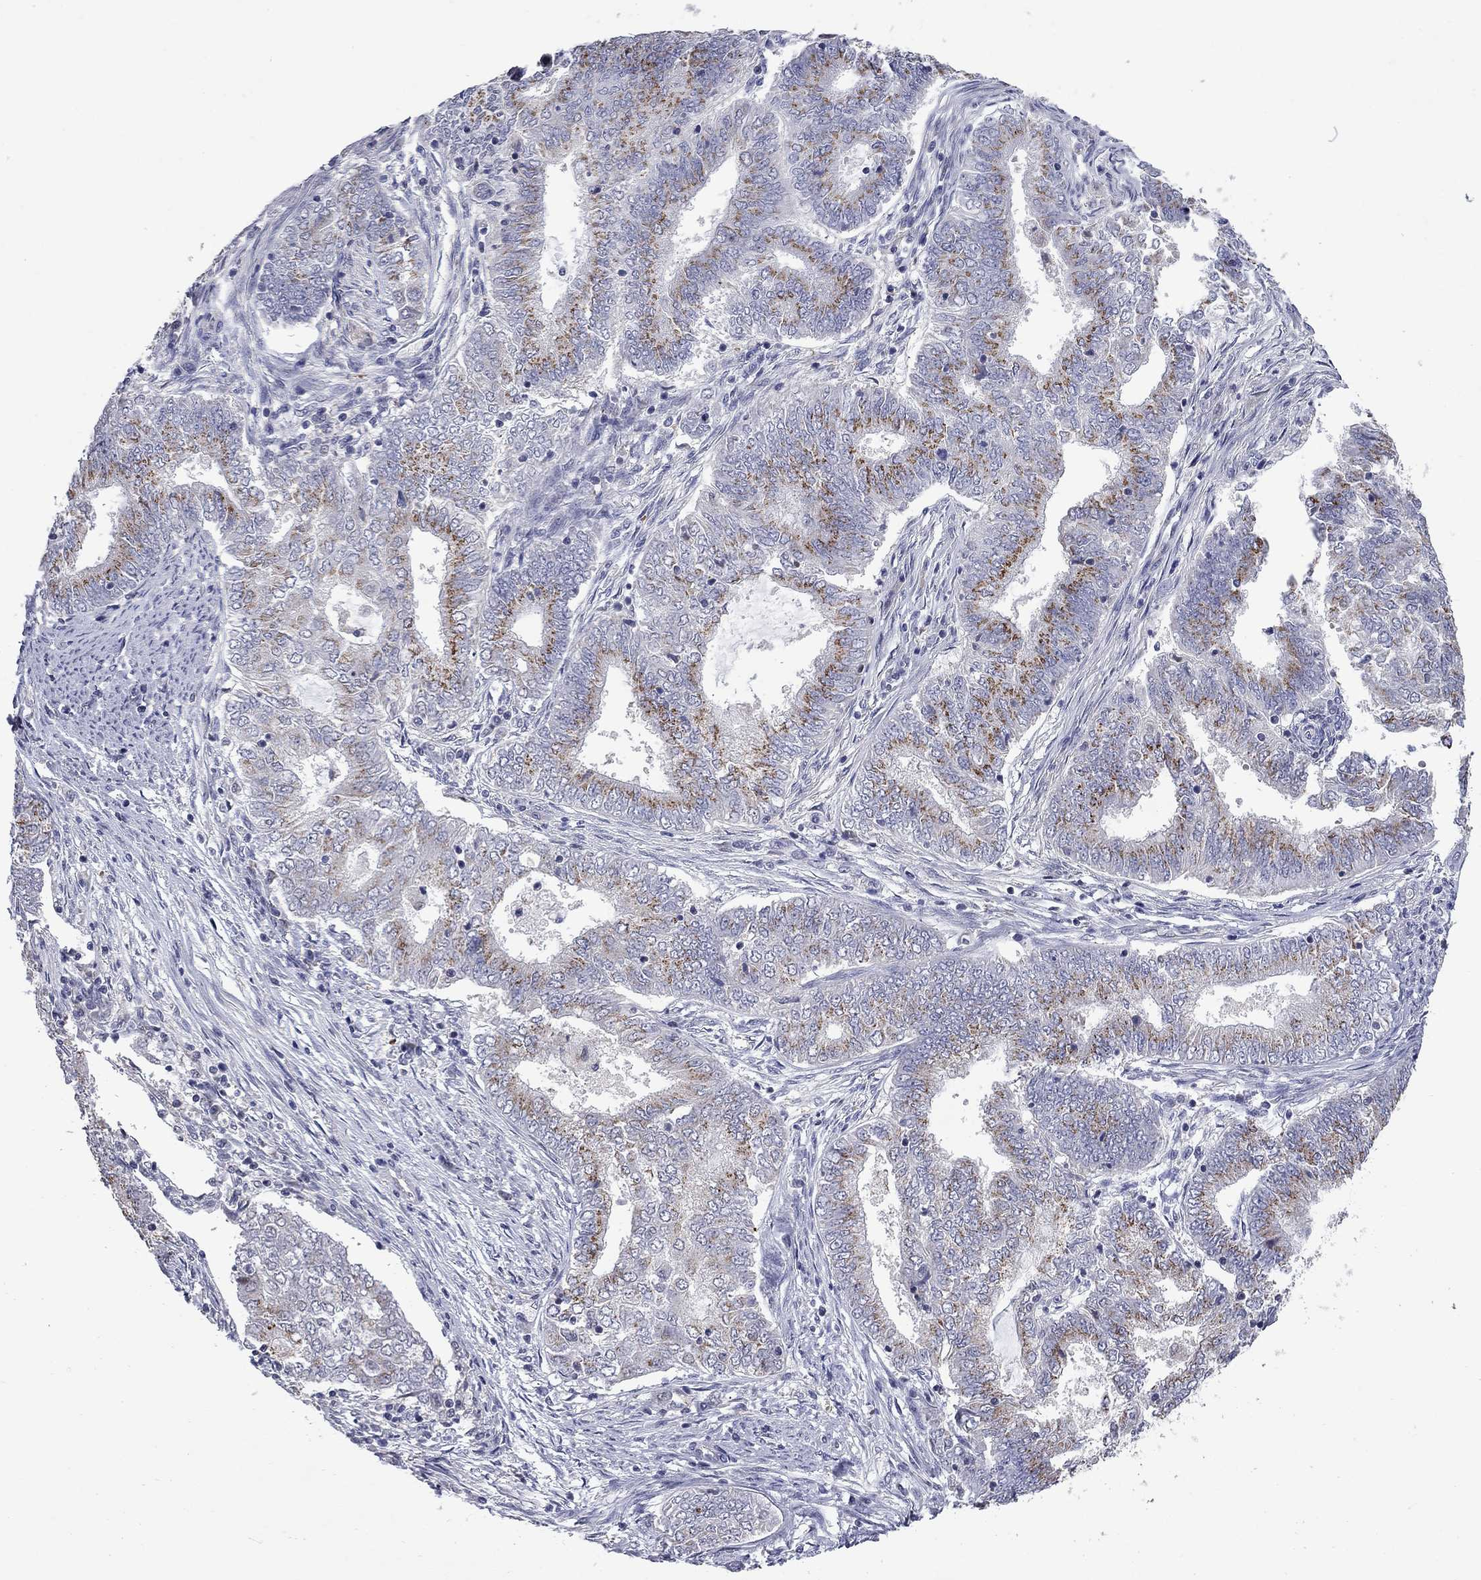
{"staining": {"intensity": "strong", "quantity": "25%-75%", "location": "cytoplasmic/membranous"}, "tissue": "endometrial cancer", "cell_type": "Tumor cells", "image_type": "cancer", "snomed": [{"axis": "morphology", "description": "Adenocarcinoma, NOS"}, {"axis": "topography", "description": "Endometrium"}], "caption": "Human endometrial cancer stained with a protein marker demonstrates strong staining in tumor cells.", "gene": "HTR4", "patient": {"sex": "female", "age": 62}}